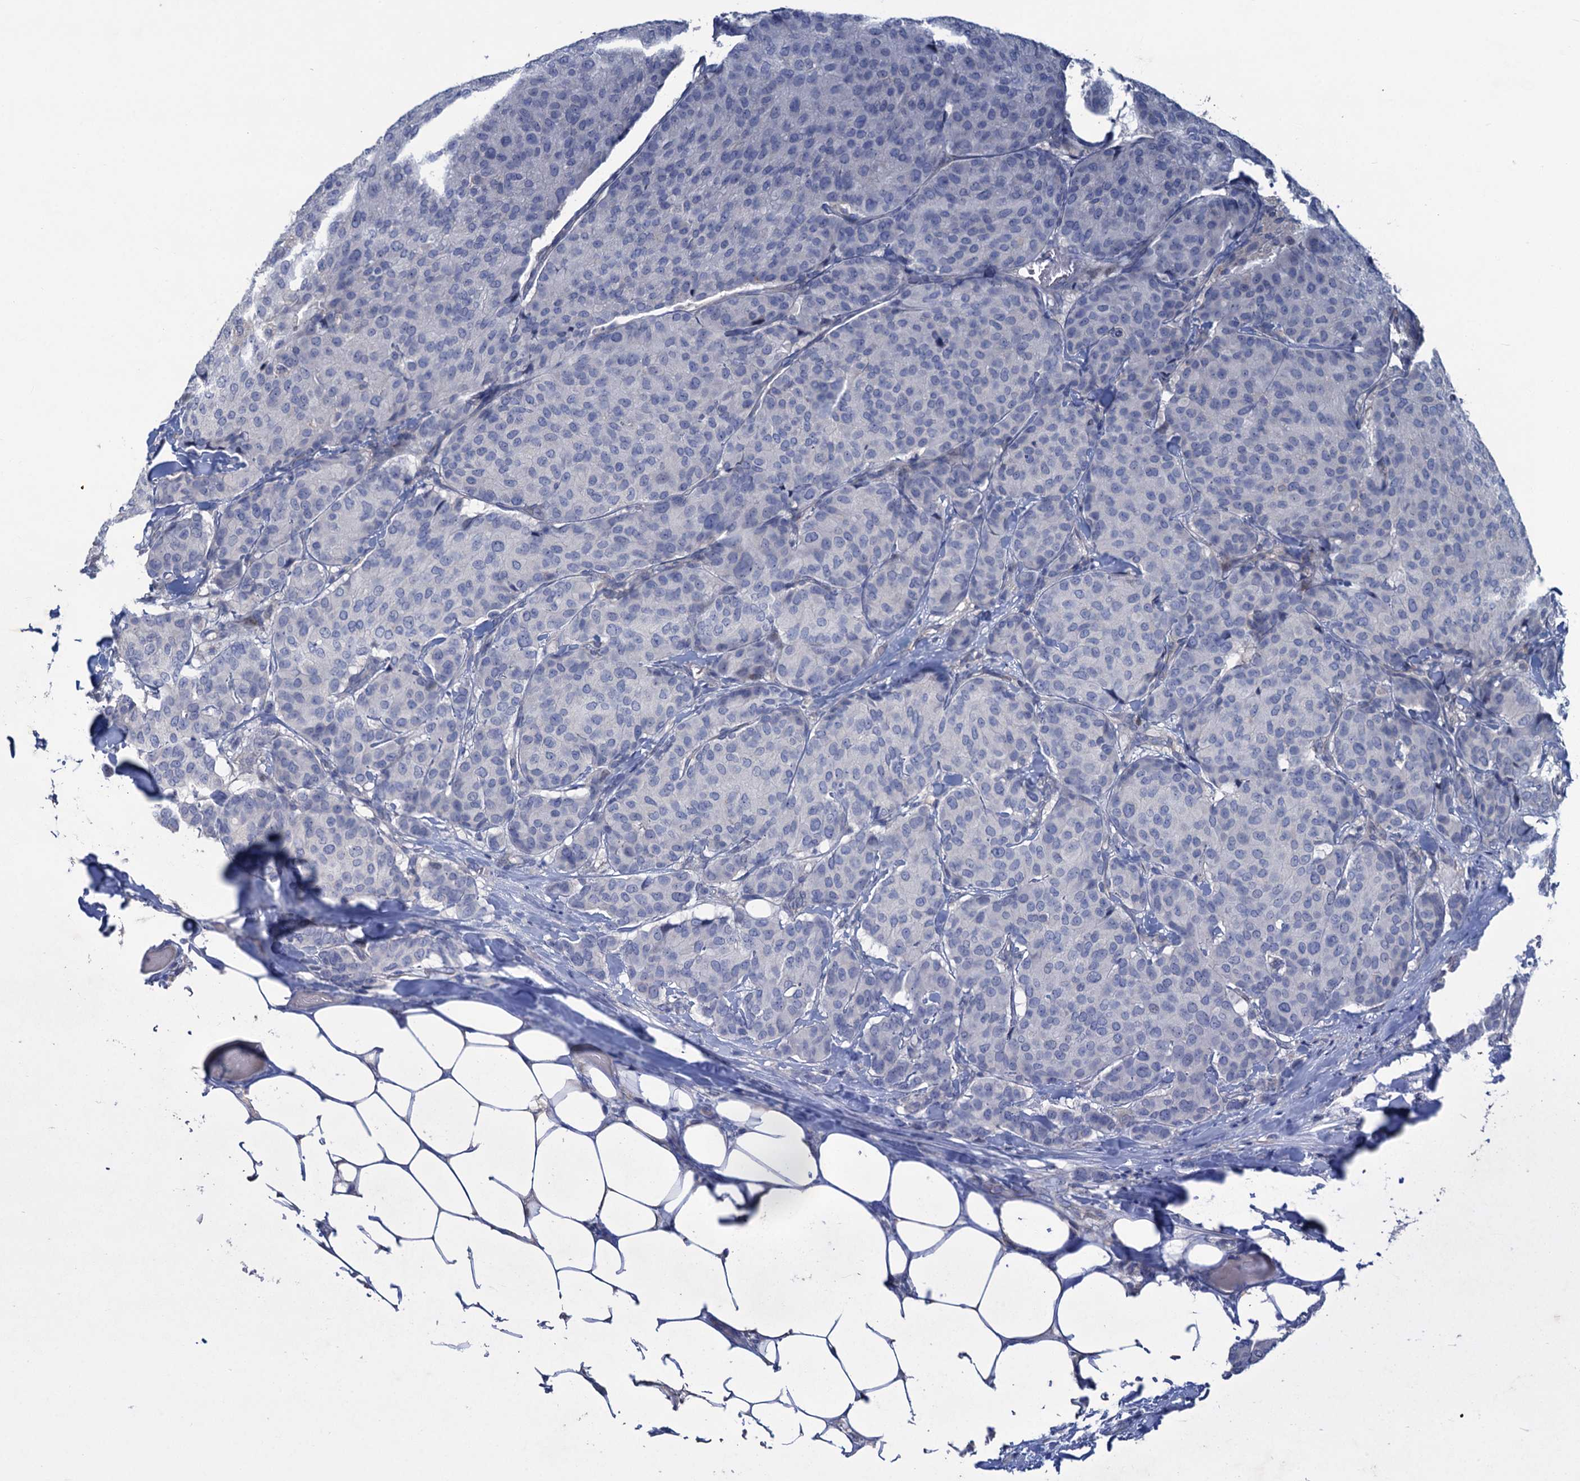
{"staining": {"intensity": "negative", "quantity": "none", "location": "none"}, "tissue": "breast cancer", "cell_type": "Tumor cells", "image_type": "cancer", "snomed": [{"axis": "morphology", "description": "Duct carcinoma"}, {"axis": "topography", "description": "Breast"}], "caption": "Histopathology image shows no protein staining in tumor cells of breast invasive ductal carcinoma tissue. Brightfield microscopy of immunohistochemistry stained with DAB (3,3'-diaminobenzidine) (brown) and hematoxylin (blue), captured at high magnification.", "gene": "ESYT3", "patient": {"sex": "female", "age": 75}}